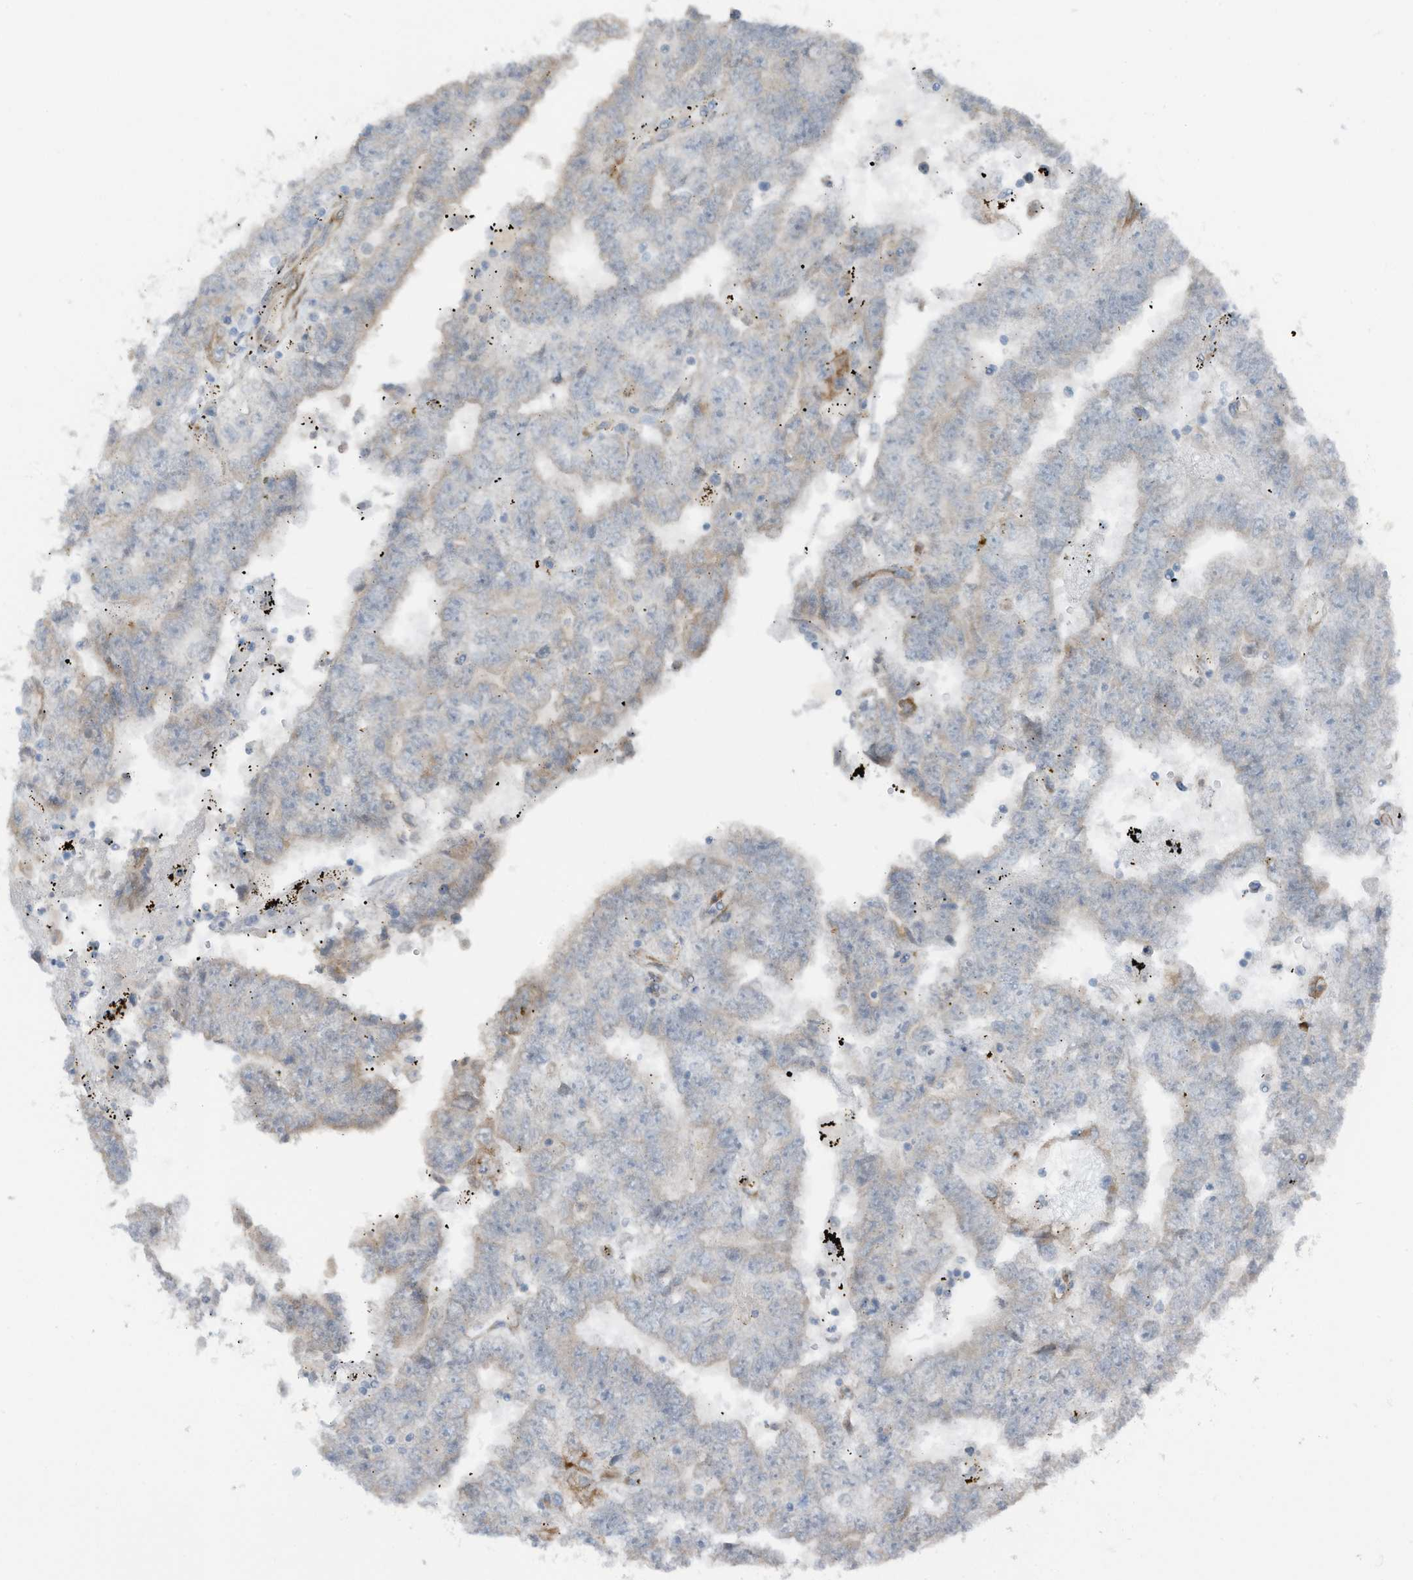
{"staining": {"intensity": "negative", "quantity": "none", "location": "none"}, "tissue": "testis cancer", "cell_type": "Tumor cells", "image_type": "cancer", "snomed": [{"axis": "morphology", "description": "Carcinoma, Embryonal, NOS"}, {"axis": "topography", "description": "Testis"}], "caption": "There is no significant positivity in tumor cells of testis cancer. The staining is performed using DAB (3,3'-diaminobenzidine) brown chromogen with nuclei counter-stained in using hematoxylin.", "gene": "ARHGEF33", "patient": {"sex": "male", "age": 25}}